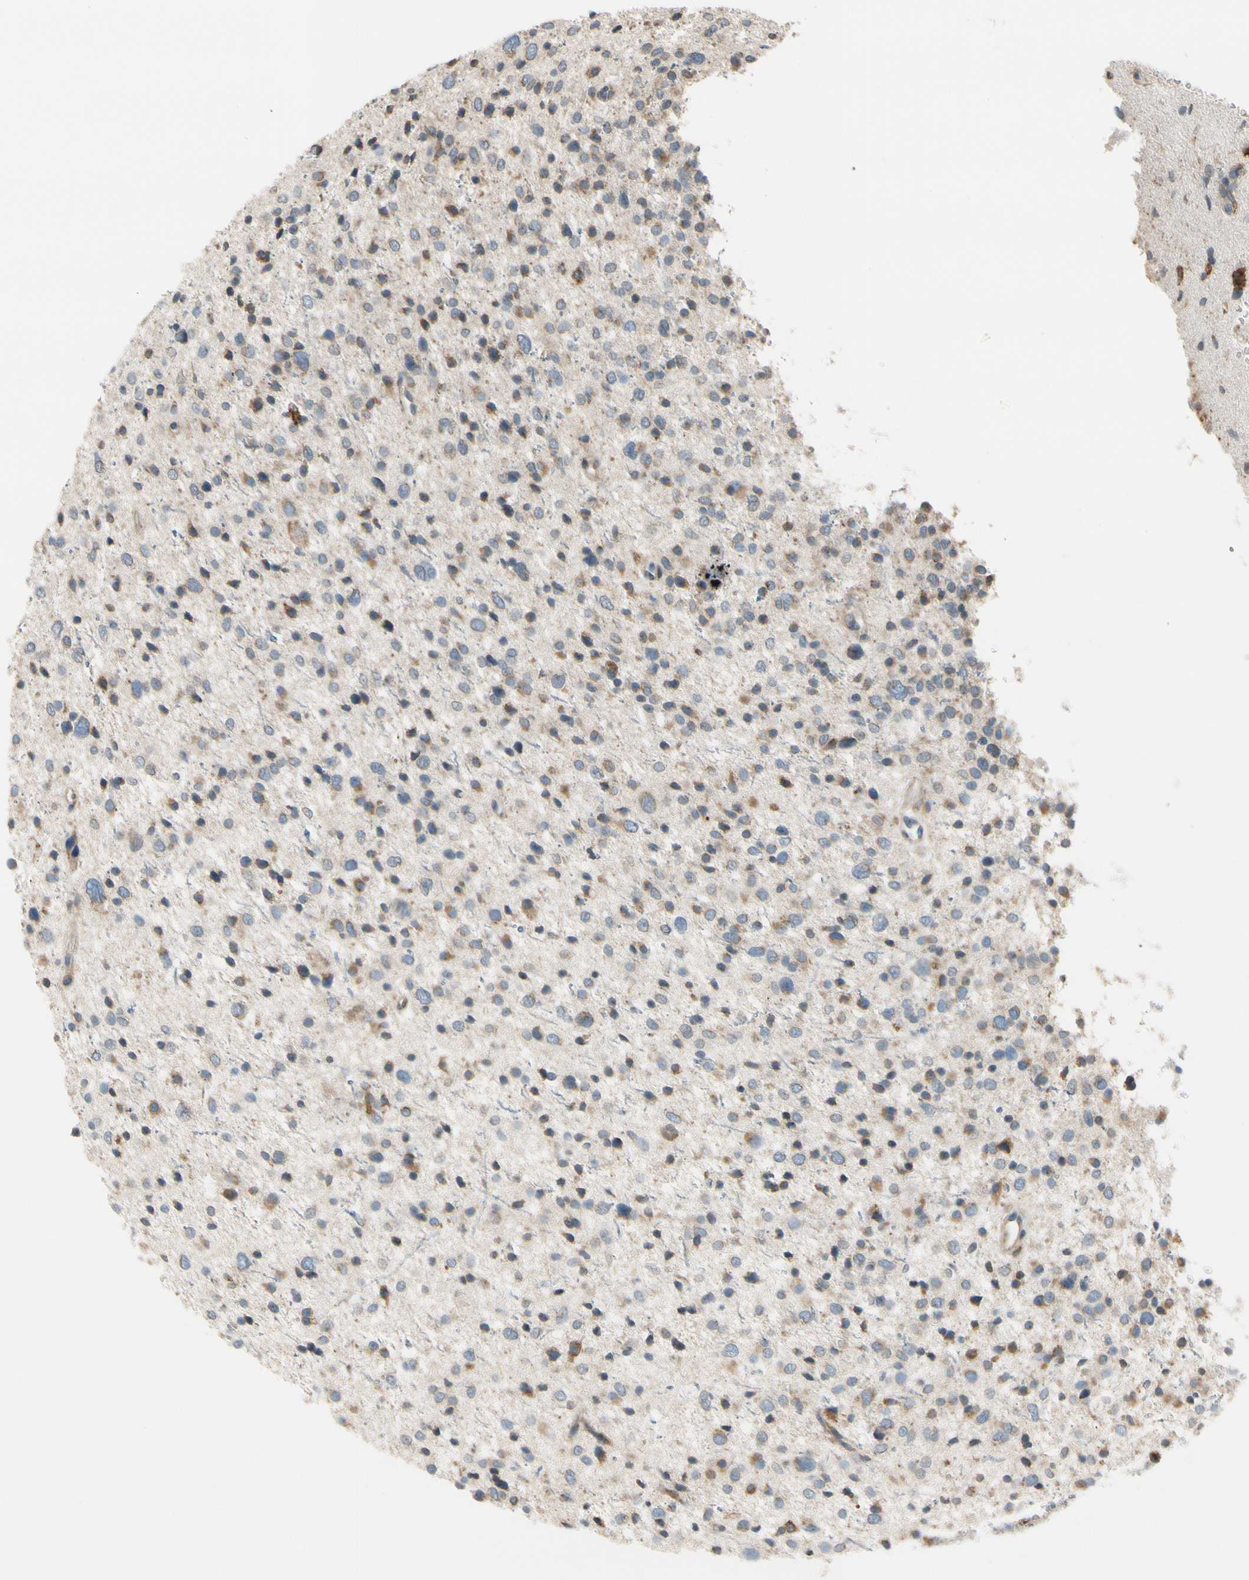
{"staining": {"intensity": "weak", "quantity": "<25%", "location": "cytoplasmic/membranous"}, "tissue": "glioma", "cell_type": "Tumor cells", "image_type": "cancer", "snomed": [{"axis": "morphology", "description": "Glioma, malignant, Low grade"}, {"axis": "topography", "description": "Brain"}], "caption": "This histopathology image is of glioma stained with IHC to label a protein in brown with the nuclei are counter-stained blue. There is no positivity in tumor cells. (DAB IHC with hematoxylin counter stain).", "gene": "RPN2", "patient": {"sex": "female", "age": 37}}